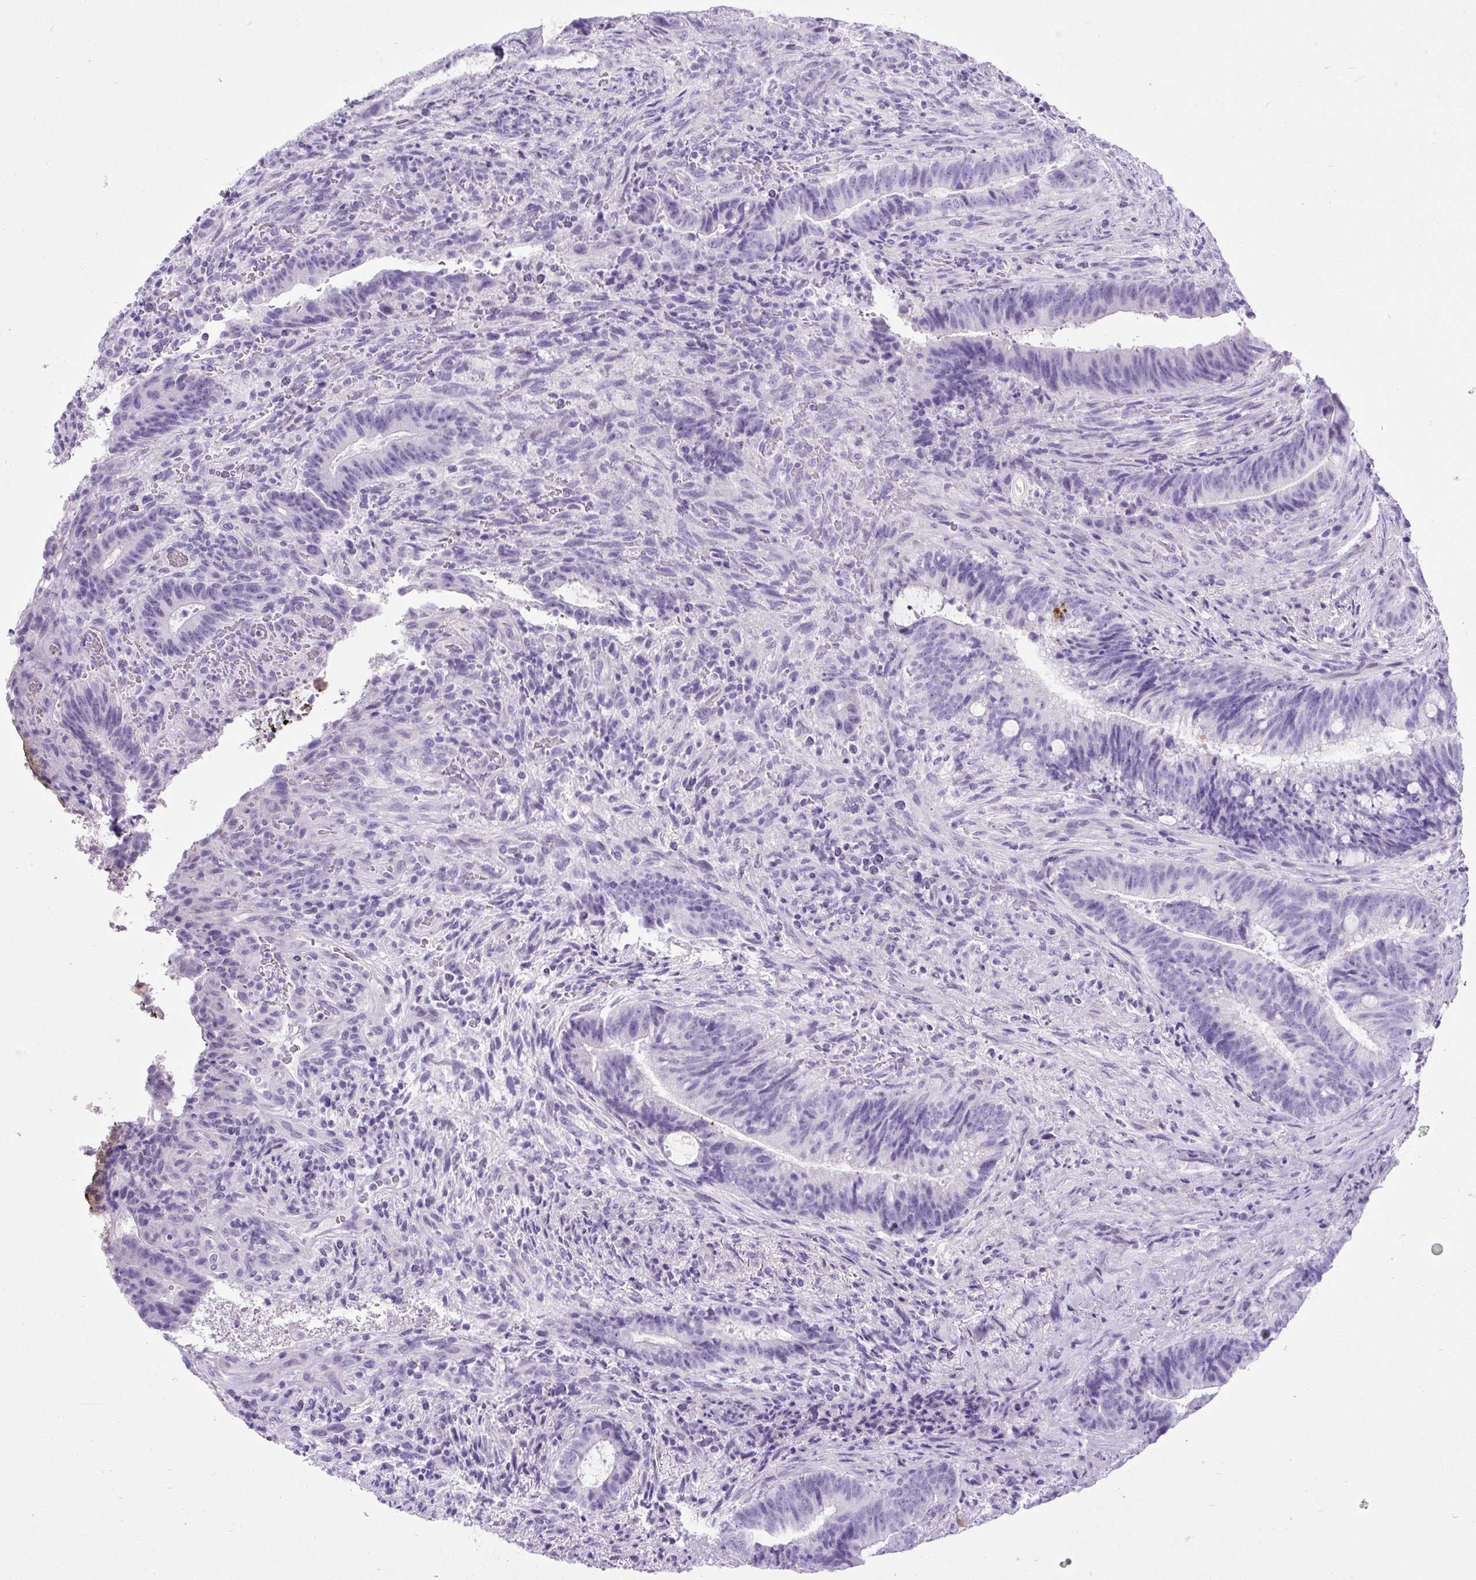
{"staining": {"intensity": "negative", "quantity": "none", "location": "none"}, "tissue": "colorectal cancer", "cell_type": "Tumor cells", "image_type": "cancer", "snomed": [{"axis": "morphology", "description": "Adenocarcinoma, NOS"}, {"axis": "topography", "description": "Colon"}], "caption": "An IHC image of colorectal cancer is shown. There is no staining in tumor cells of colorectal cancer.", "gene": "UPP1", "patient": {"sex": "female", "age": 43}}